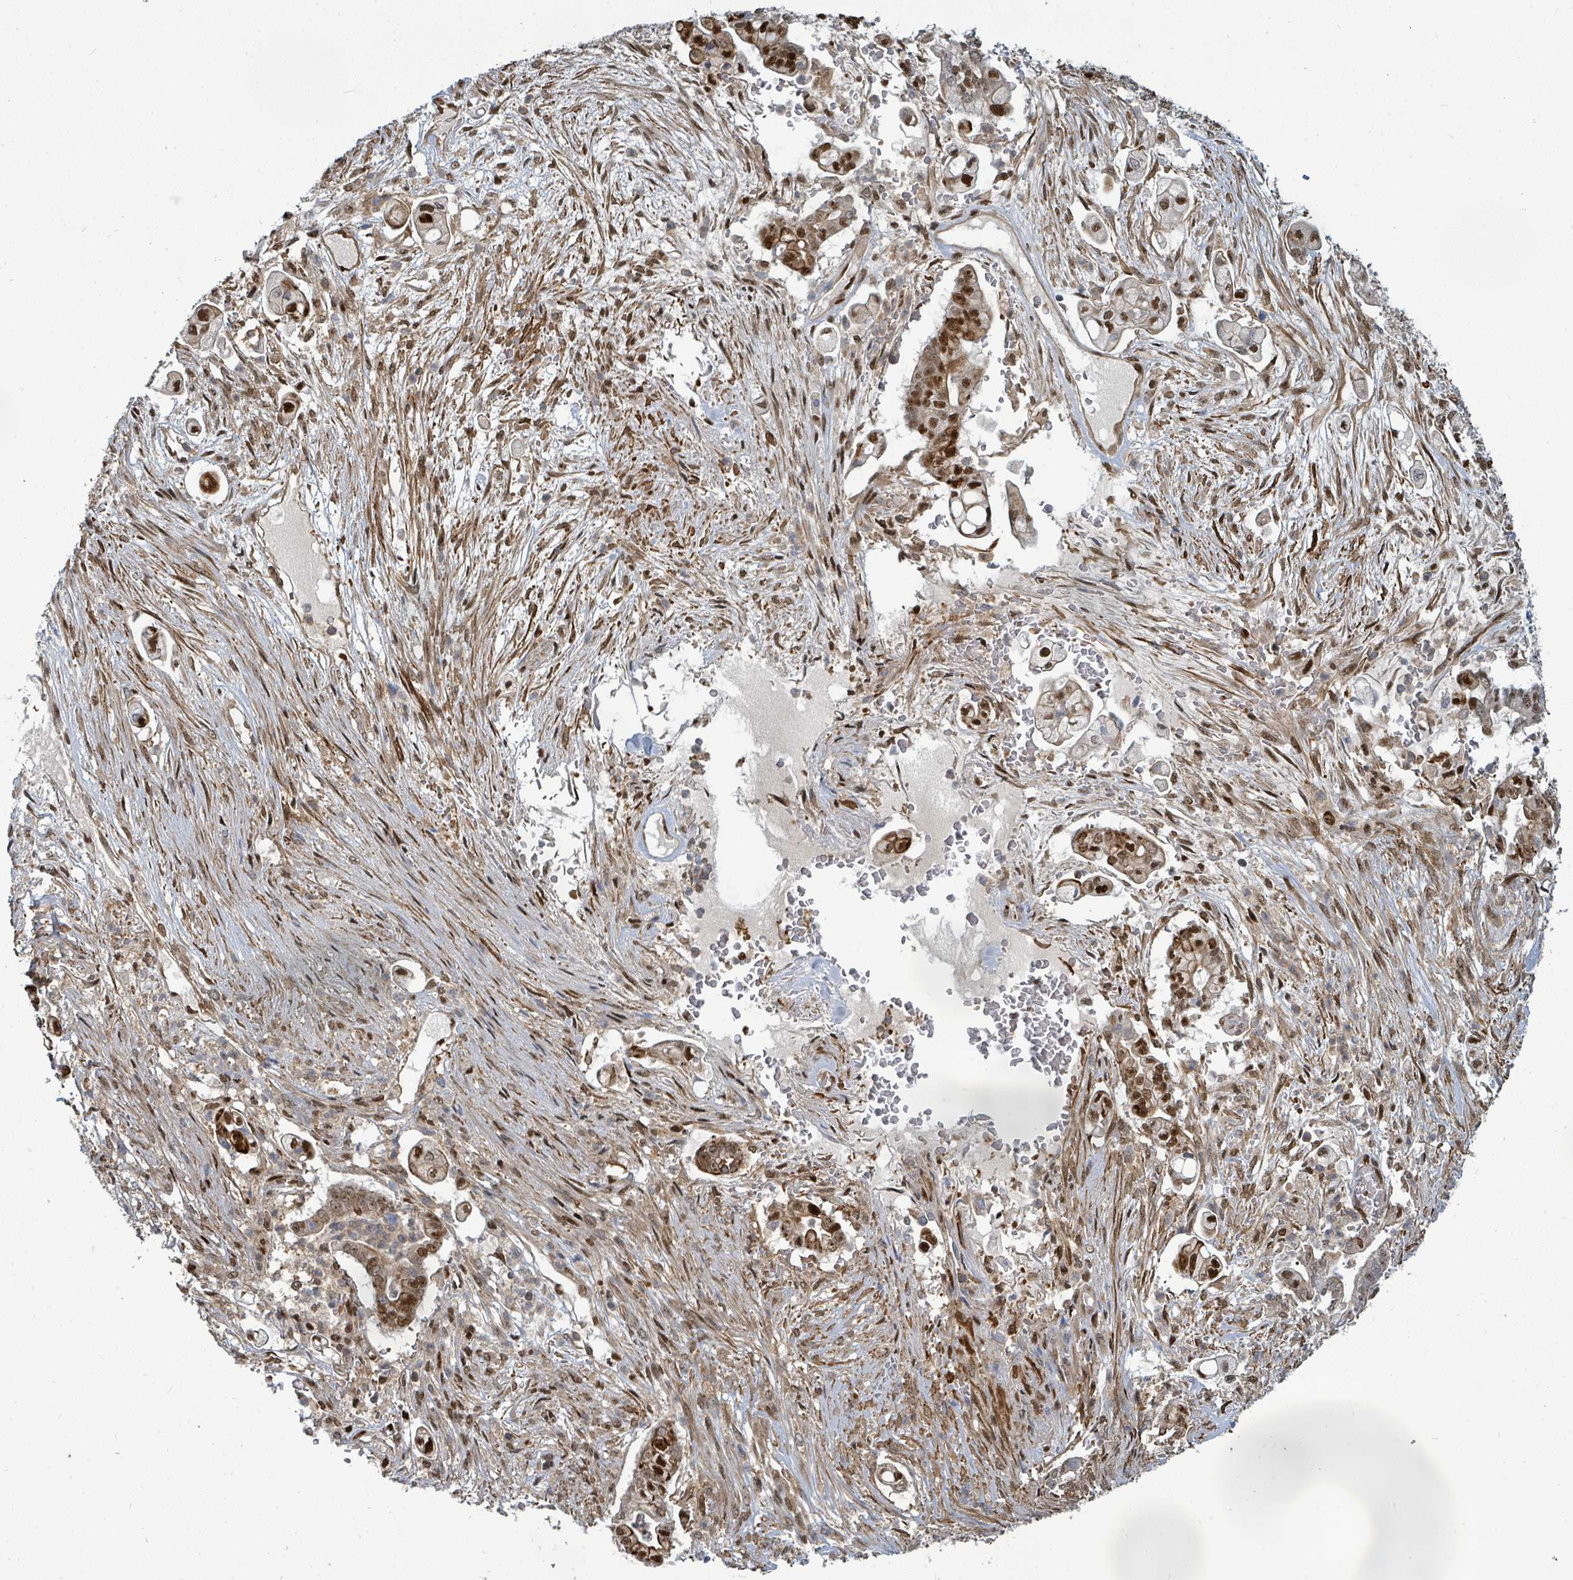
{"staining": {"intensity": "strong", "quantity": ">75%", "location": "nuclear"}, "tissue": "pancreatic cancer", "cell_type": "Tumor cells", "image_type": "cancer", "snomed": [{"axis": "morphology", "description": "Adenocarcinoma, NOS"}, {"axis": "topography", "description": "Pancreas"}], "caption": "DAB (3,3'-diaminobenzidine) immunohistochemical staining of pancreatic cancer demonstrates strong nuclear protein staining in approximately >75% of tumor cells.", "gene": "TRDMT1", "patient": {"sex": "female", "age": 69}}